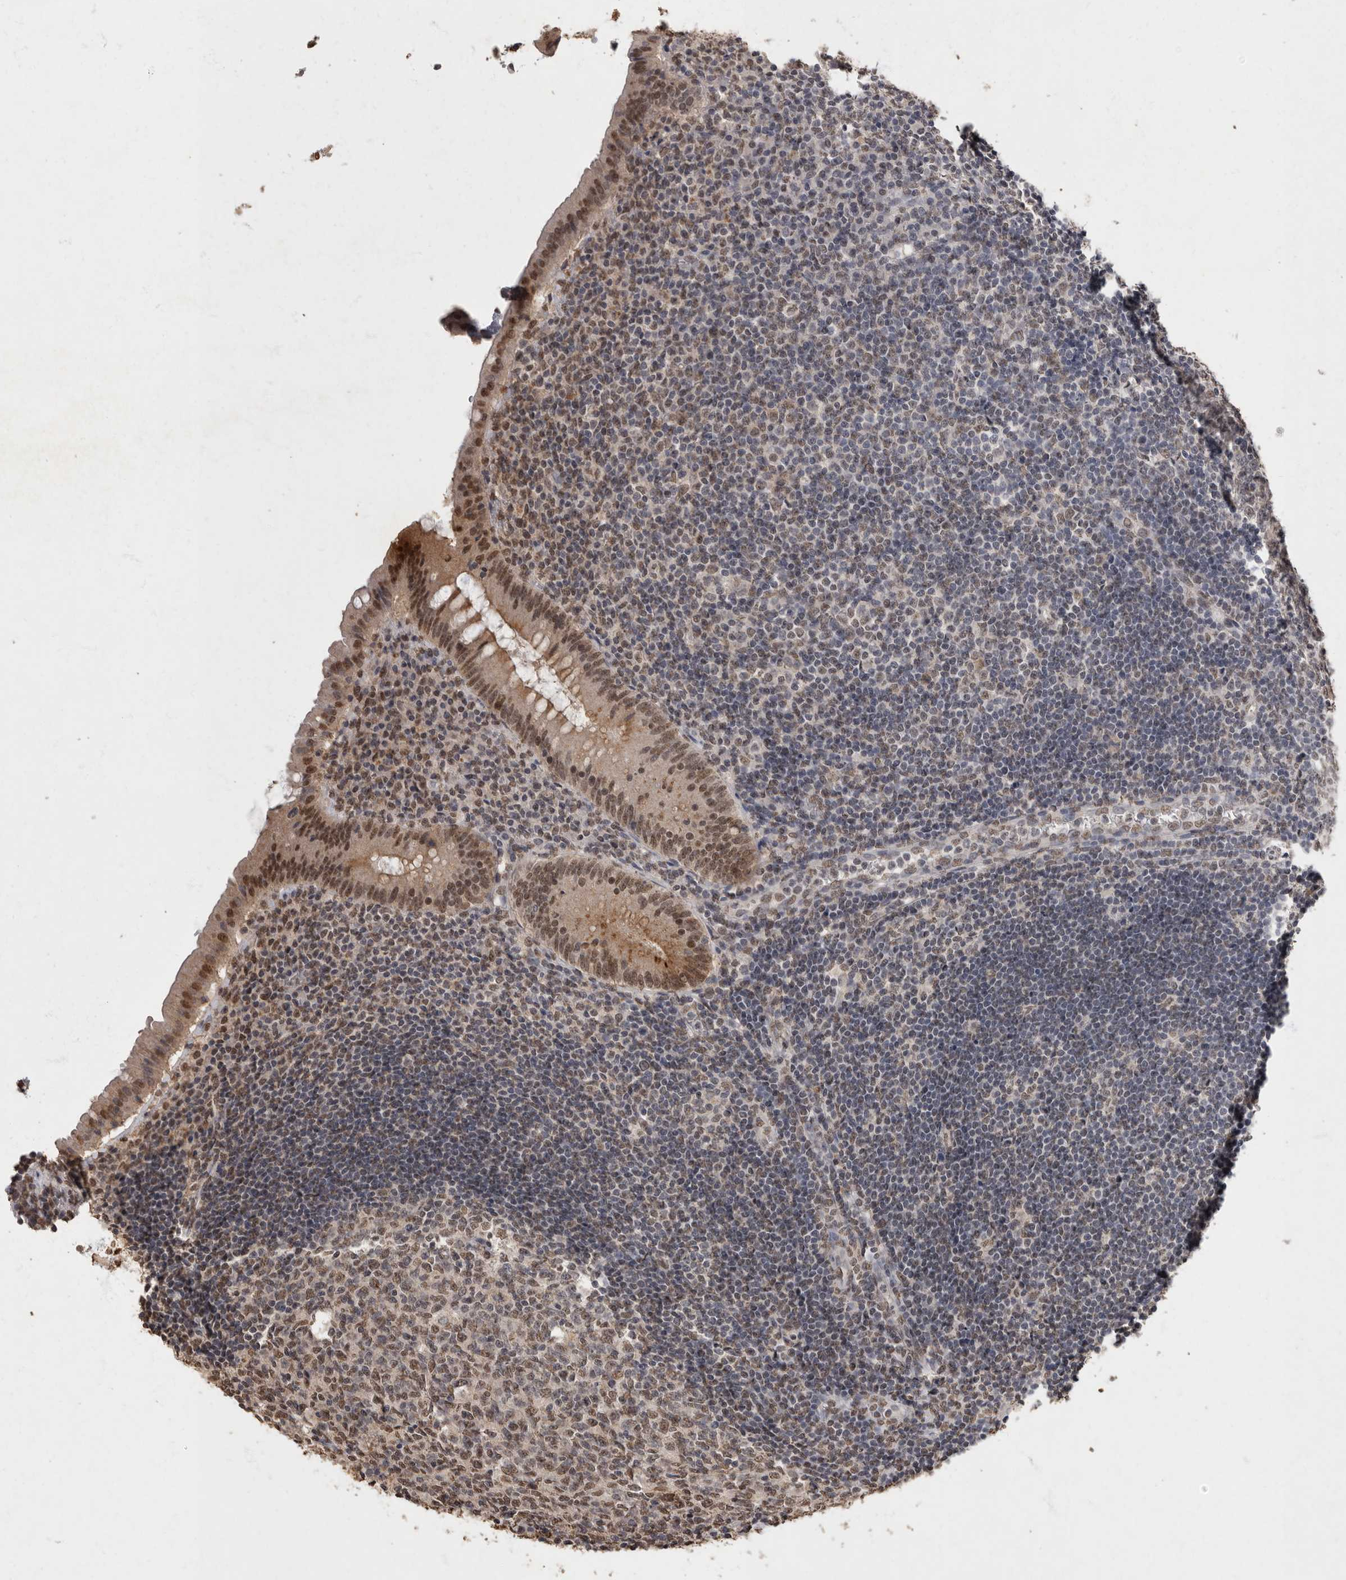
{"staining": {"intensity": "moderate", "quantity": ">75%", "location": "cytoplasmic/membranous,nuclear"}, "tissue": "appendix", "cell_type": "Glandular cells", "image_type": "normal", "snomed": [{"axis": "morphology", "description": "Normal tissue, NOS"}, {"axis": "topography", "description": "Appendix"}], "caption": "Immunohistochemistry (IHC) (DAB) staining of normal appendix displays moderate cytoplasmic/membranous,nuclear protein staining in approximately >75% of glandular cells. (DAB (3,3'-diaminobenzidine) IHC, brown staining for protein, blue staining for nuclei).", "gene": "NBL1", "patient": {"sex": "female", "age": 54}}